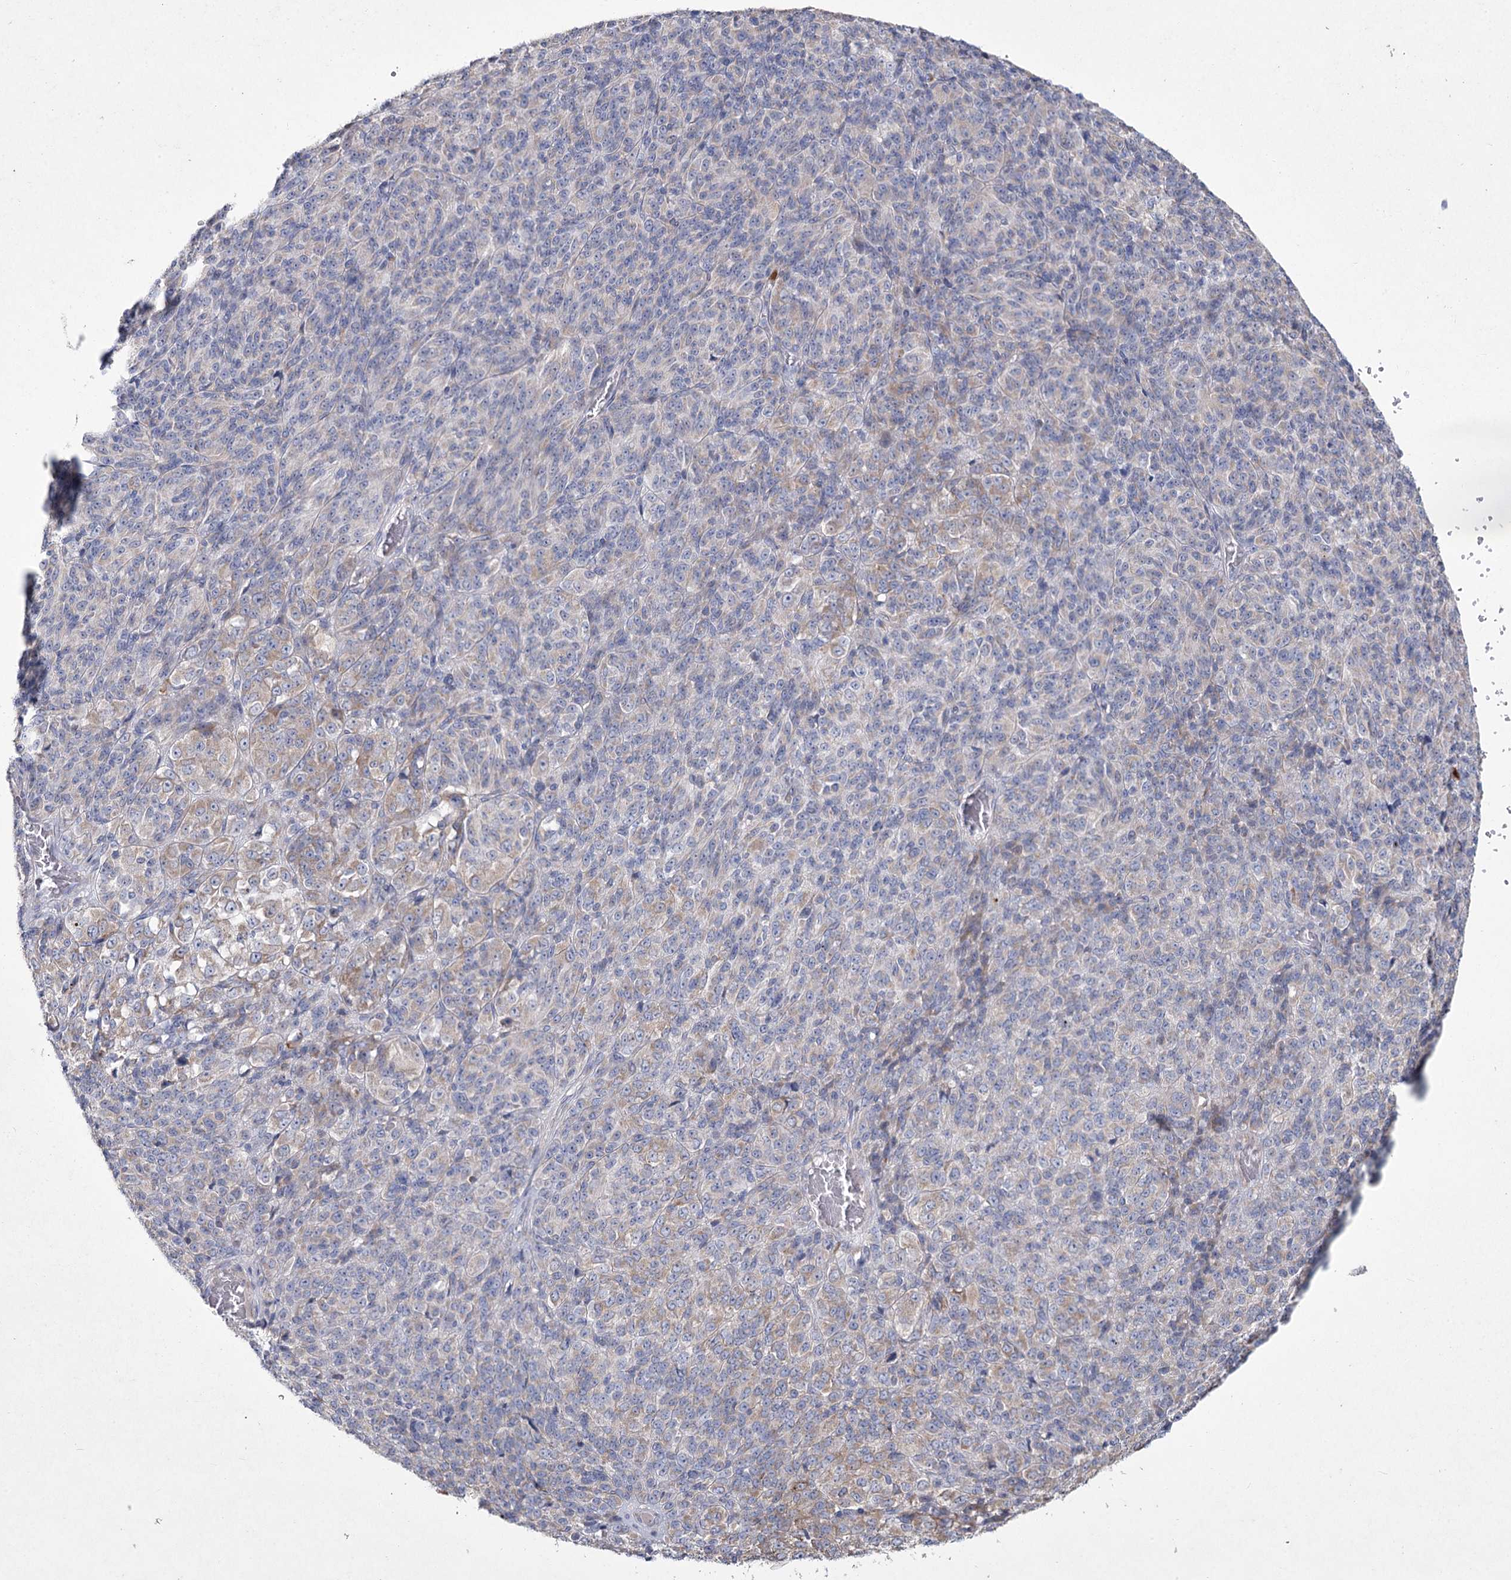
{"staining": {"intensity": "negative", "quantity": "none", "location": "none"}, "tissue": "melanoma", "cell_type": "Tumor cells", "image_type": "cancer", "snomed": [{"axis": "morphology", "description": "Malignant melanoma, Metastatic site"}, {"axis": "topography", "description": "Brain"}], "caption": "Tumor cells show no significant protein staining in melanoma.", "gene": "NIPAL4", "patient": {"sex": "female", "age": 56}}